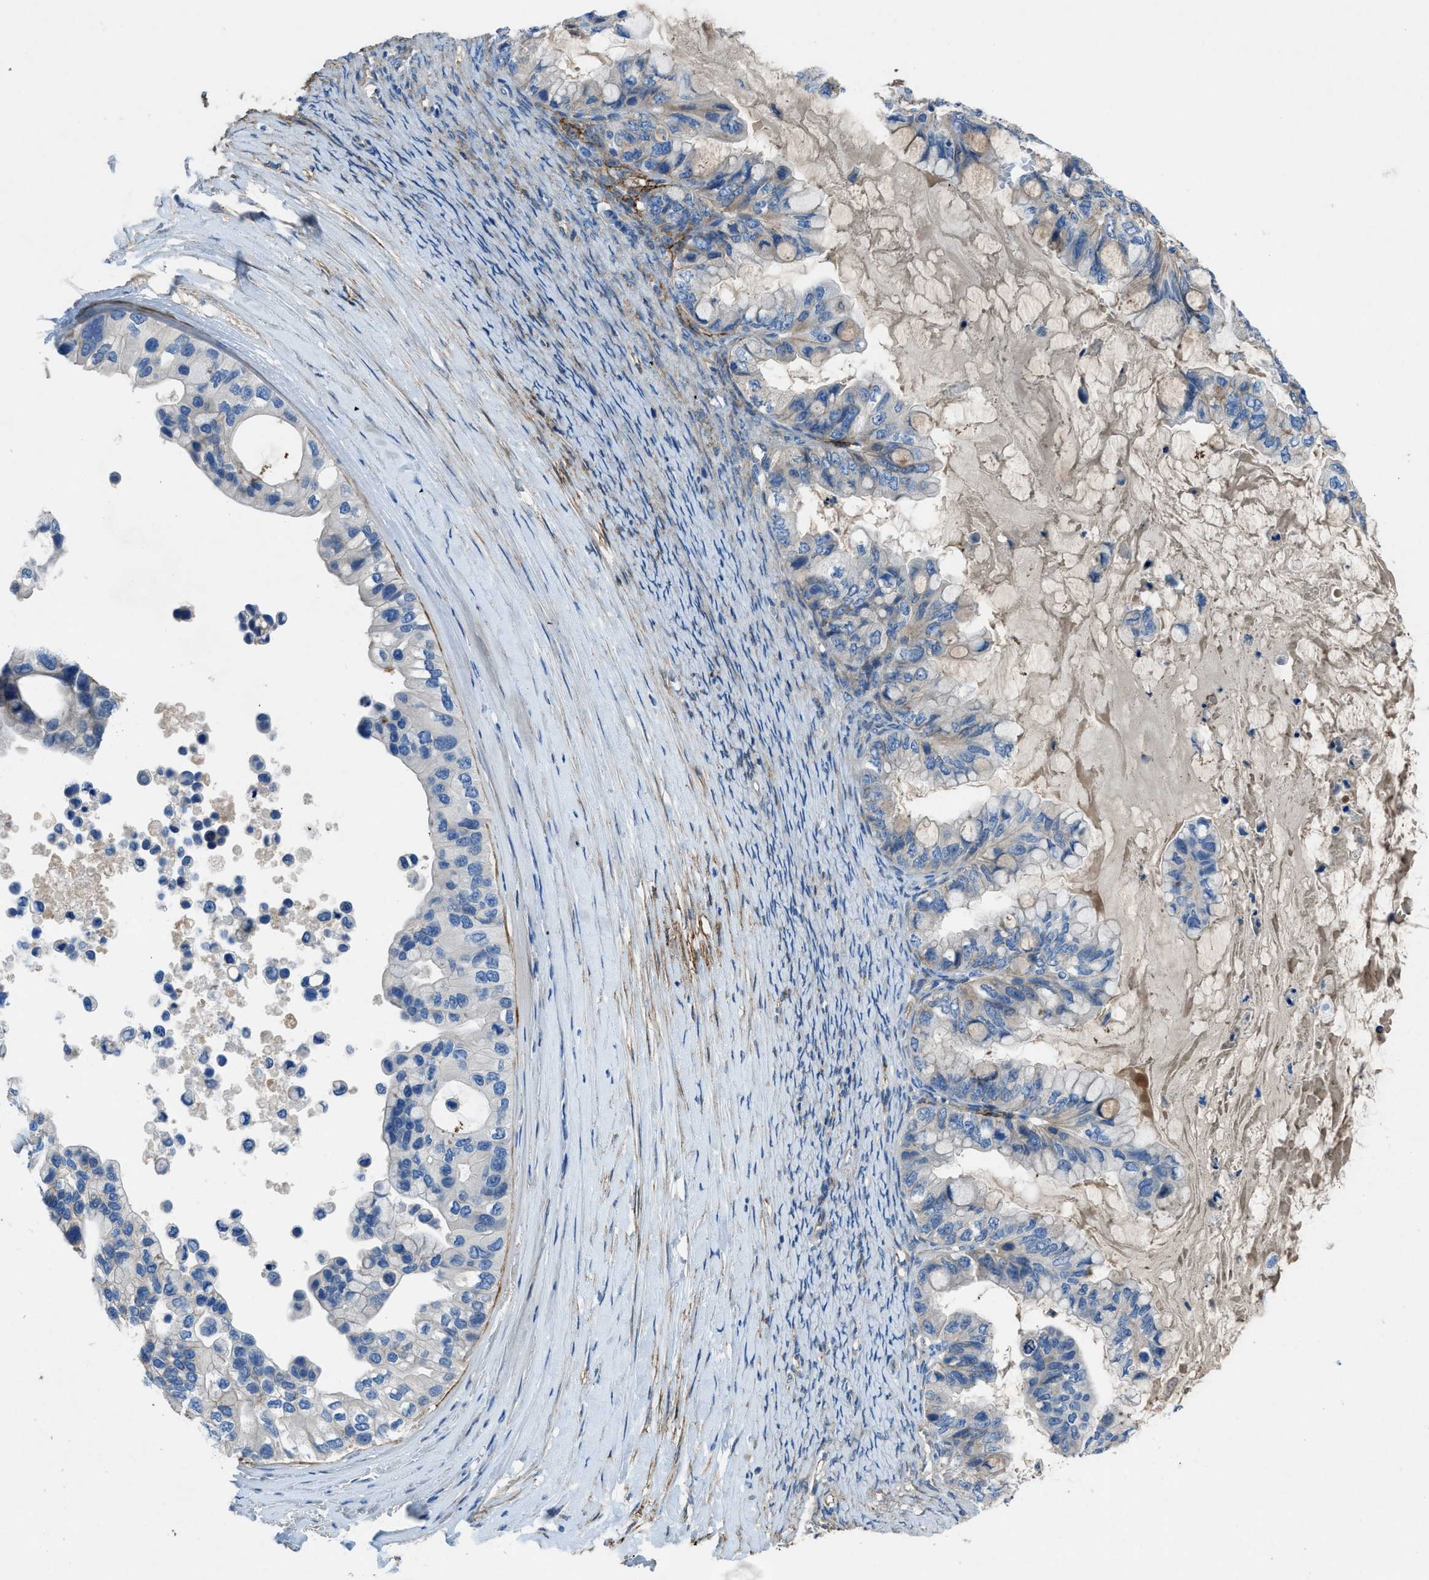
{"staining": {"intensity": "moderate", "quantity": "<25%", "location": "cytoplasmic/membranous"}, "tissue": "ovarian cancer", "cell_type": "Tumor cells", "image_type": "cancer", "snomed": [{"axis": "morphology", "description": "Cystadenocarcinoma, mucinous, NOS"}, {"axis": "topography", "description": "Ovary"}], "caption": "Human ovarian cancer (mucinous cystadenocarcinoma) stained for a protein (brown) shows moderate cytoplasmic/membranous positive expression in about <25% of tumor cells.", "gene": "PTGFRN", "patient": {"sex": "female", "age": 80}}